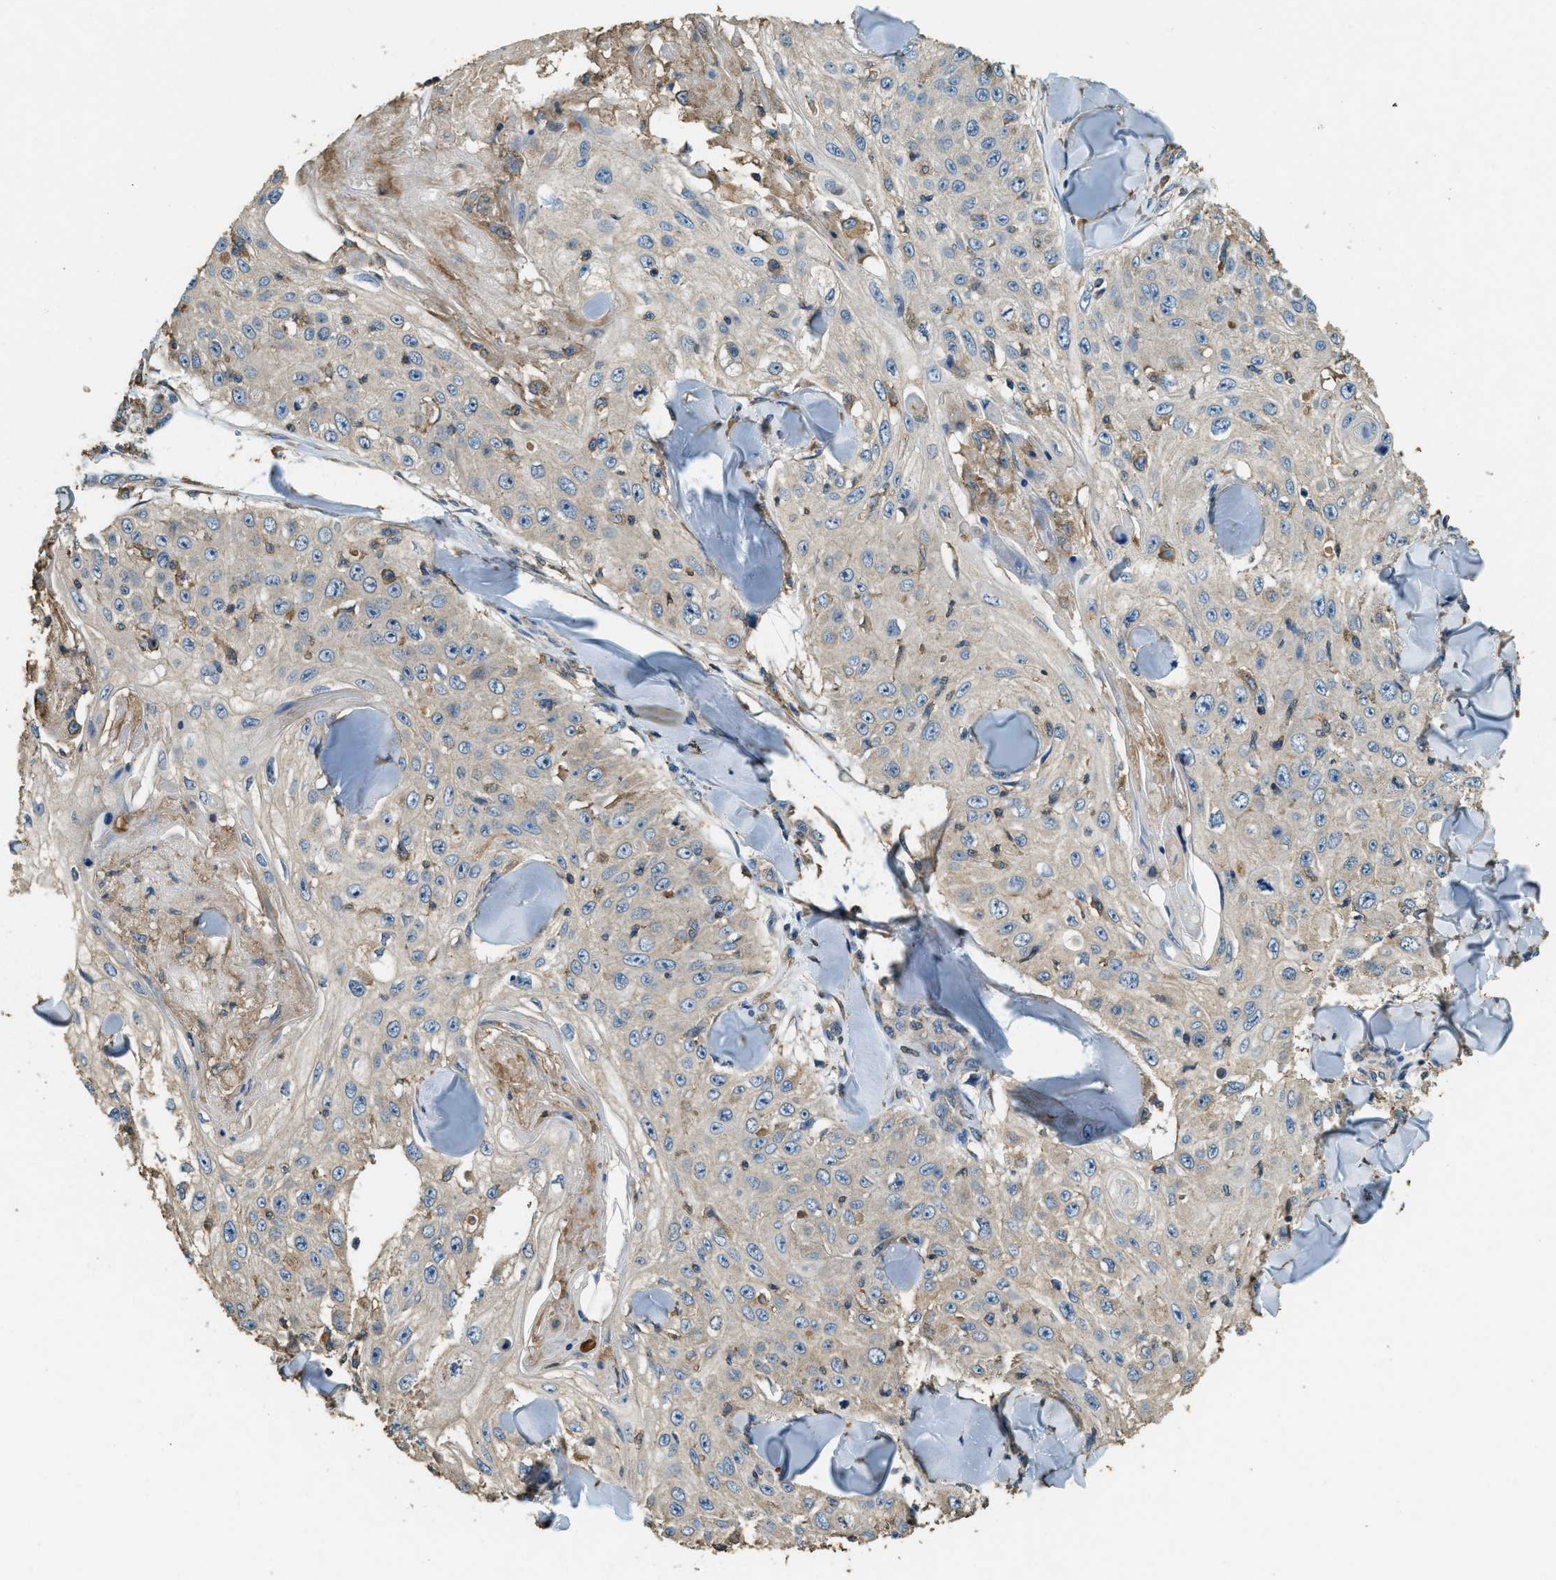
{"staining": {"intensity": "weak", "quantity": "<25%", "location": "cytoplasmic/membranous"}, "tissue": "skin cancer", "cell_type": "Tumor cells", "image_type": "cancer", "snomed": [{"axis": "morphology", "description": "Squamous cell carcinoma, NOS"}, {"axis": "topography", "description": "Skin"}], "caption": "Immunohistochemistry image of neoplastic tissue: skin cancer (squamous cell carcinoma) stained with DAB (3,3'-diaminobenzidine) shows no significant protein staining in tumor cells.", "gene": "ERGIC1", "patient": {"sex": "male", "age": 86}}